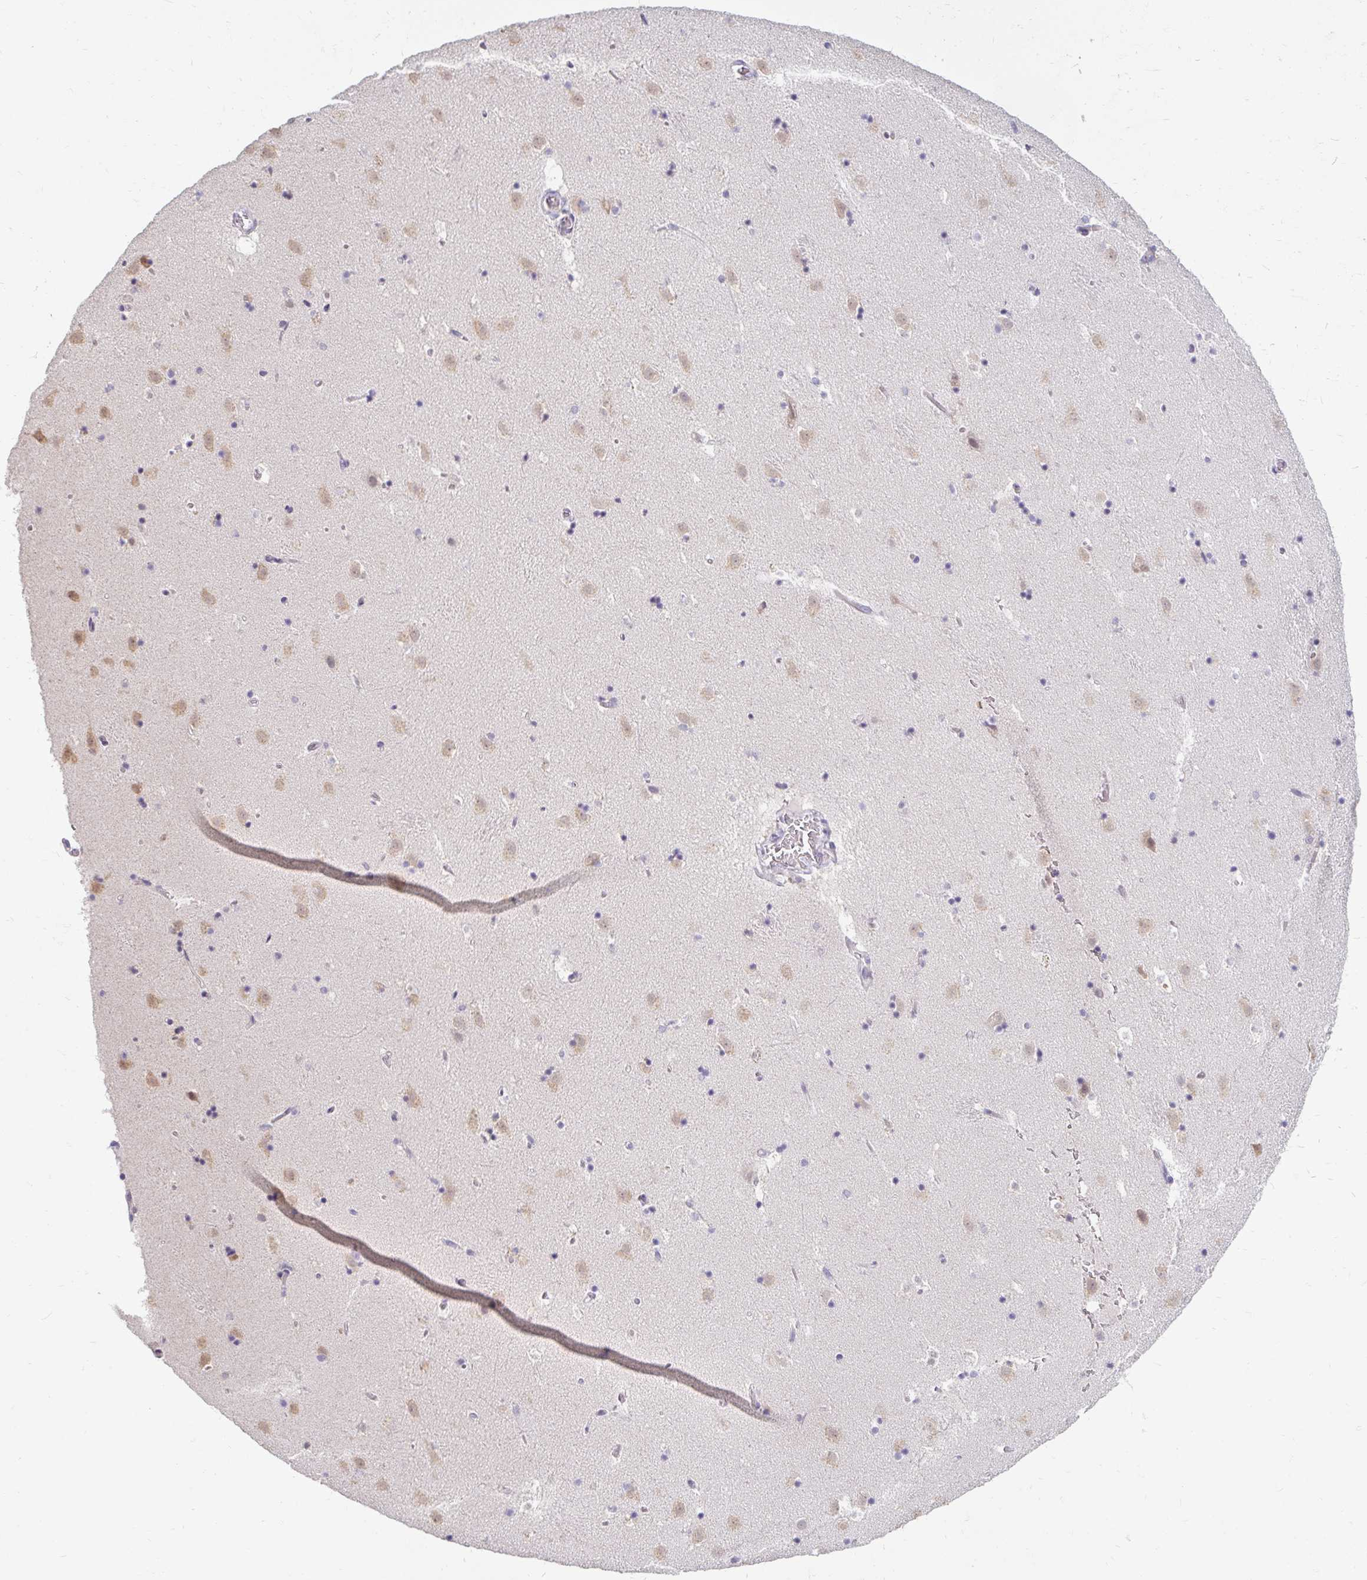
{"staining": {"intensity": "negative", "quantity": "none", "location": "none"}, "tissue": "caudate", "cell_type": "Glial cells", "image_type": "normal", "snomed": [{"axis": "morphology", "description": "Normal tissue, NOS"}, {"axis": "topography", "description": "Lateral ventricle wall"}], "caption": "Caudate was stained to show a protein in brown. There is no significant staining in glial cells. (Brightfield microscopy of DAB (3,3'-diaminobenzidine) IHC at high magnification).", "gene": "DDN", "patient": {"sex": "male", "age": 37}}